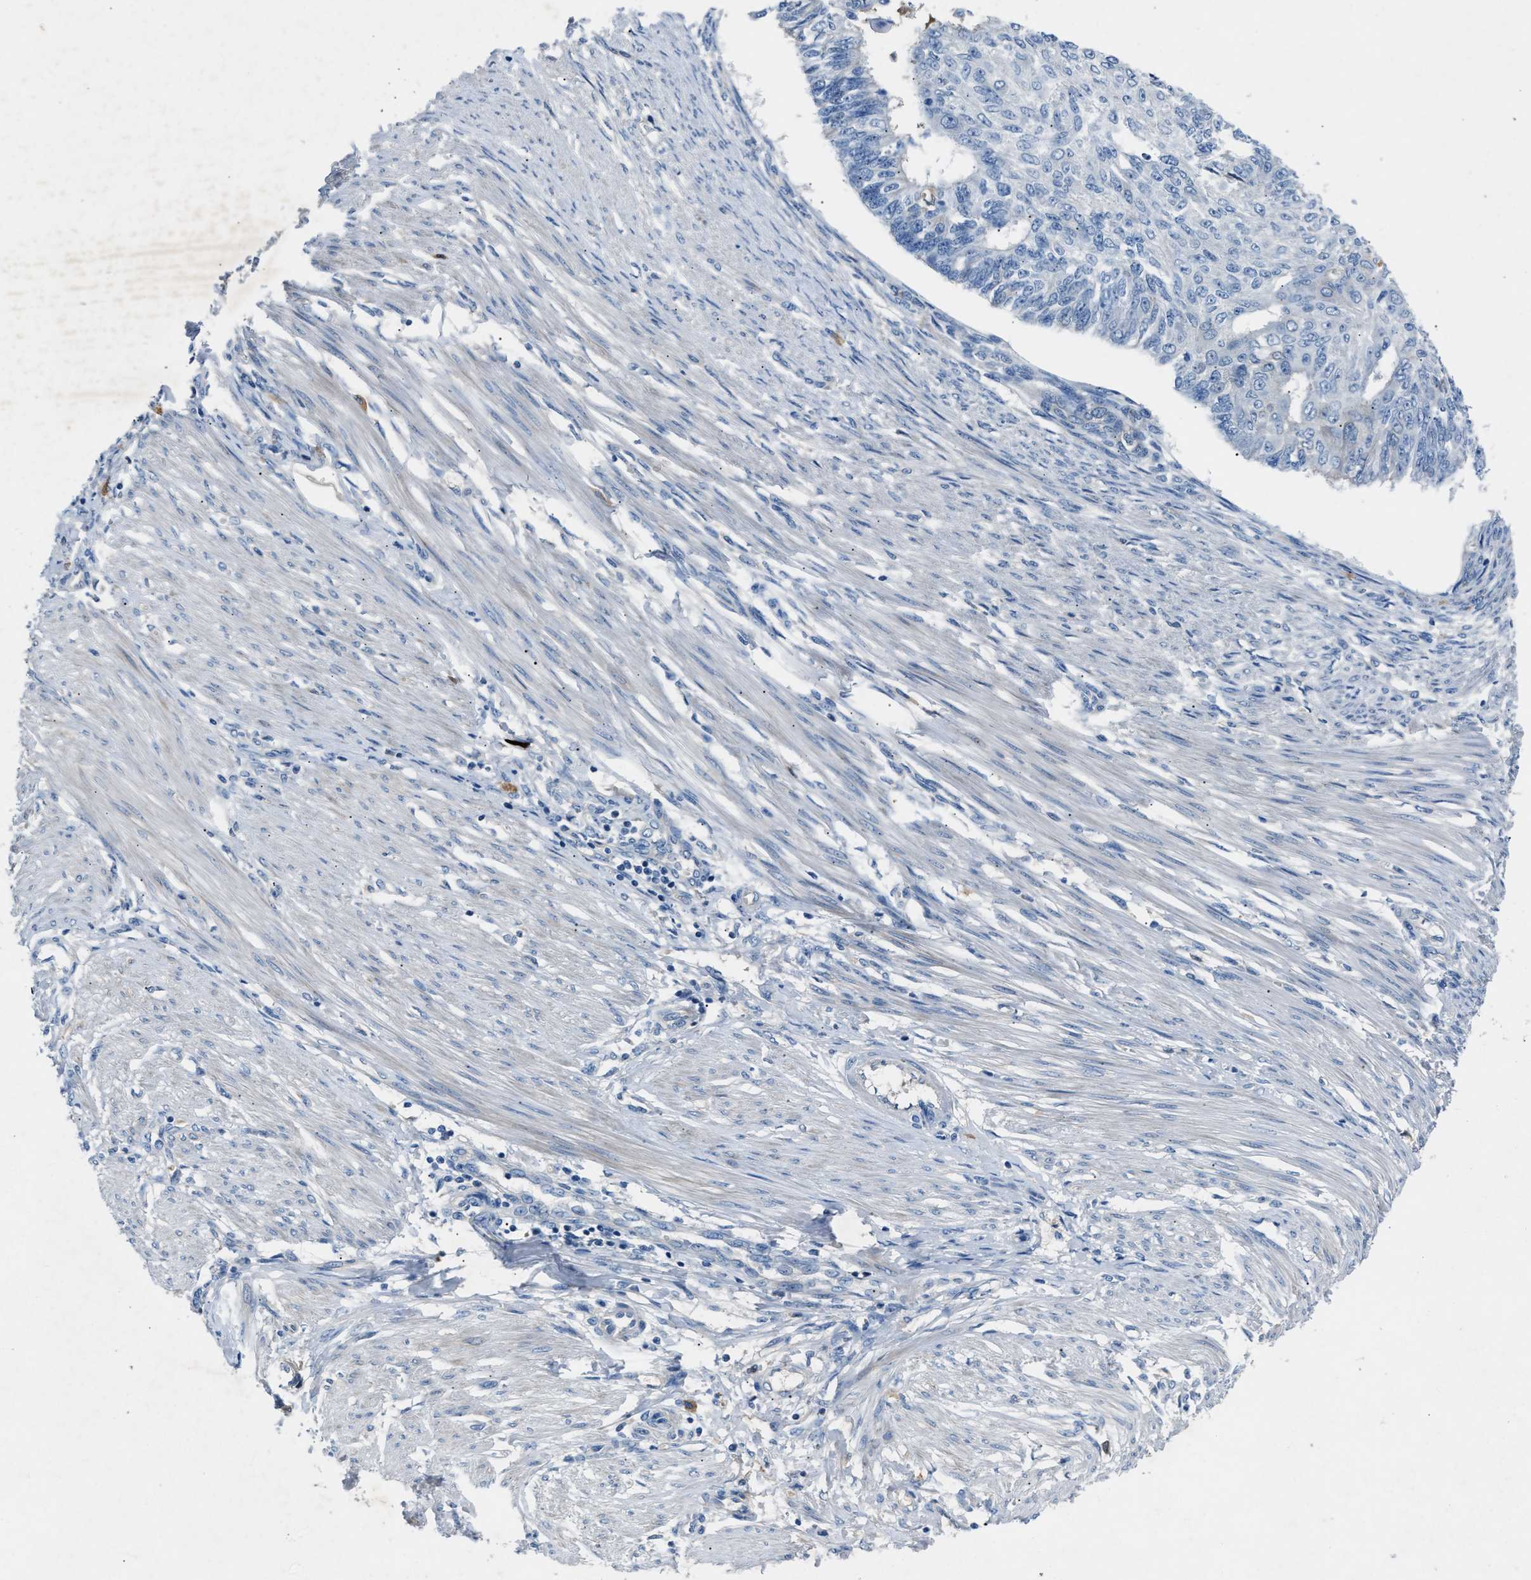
{"staining": {"intensity": "negative", "quantity": "none", "location": "none"}, "tissue": "endometrial cancer", "cell_type": "Tumor cells", "image_type": "cancer", "snomed": [{"axis": "morphology", "description": "Adenocarcinoma, NOS"}, {"axis": "topography", "description": "Endometrium"}], "caption": "The immunohistochemistry (IHC) histopathology image has no significant staining in tumor cells of adenocarcinoma (endometrial) tissue.", "gene": "DNAAF5", "patient": {"sex": "female", "age": 32}}